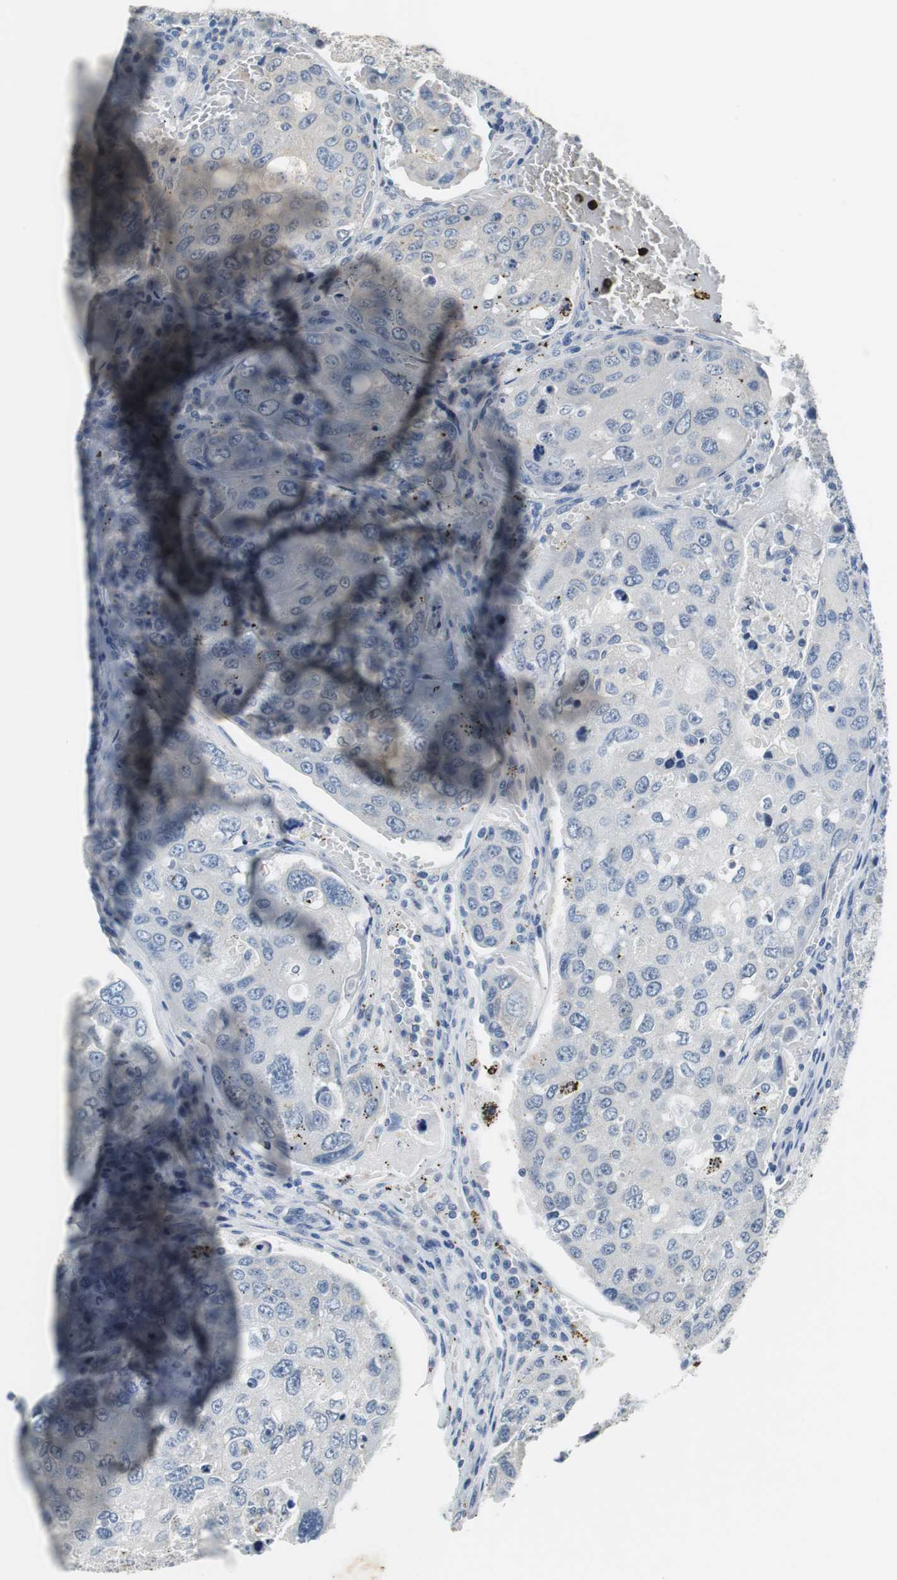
{"staining": {"intensity": "negative", "quantity": "none", "location": "none"}, "tissue": "urothelial cancer", "cell_type": "Tumor cells", "image_type": "cancer", "snomed": [{"axis": "morphology", "description": "Urothelial carcinoma, High grade"}, {"axis": "topography", "description": "Lymph node"}, {"axis": "topography", "description": "Urinary bladder"}], "caption": "Image shows no significant protein staining in tumor cells of urothelial carcinoma (high-grade).", "gene": "MUC7", "patient": {"sex": "male", "age": 51}}